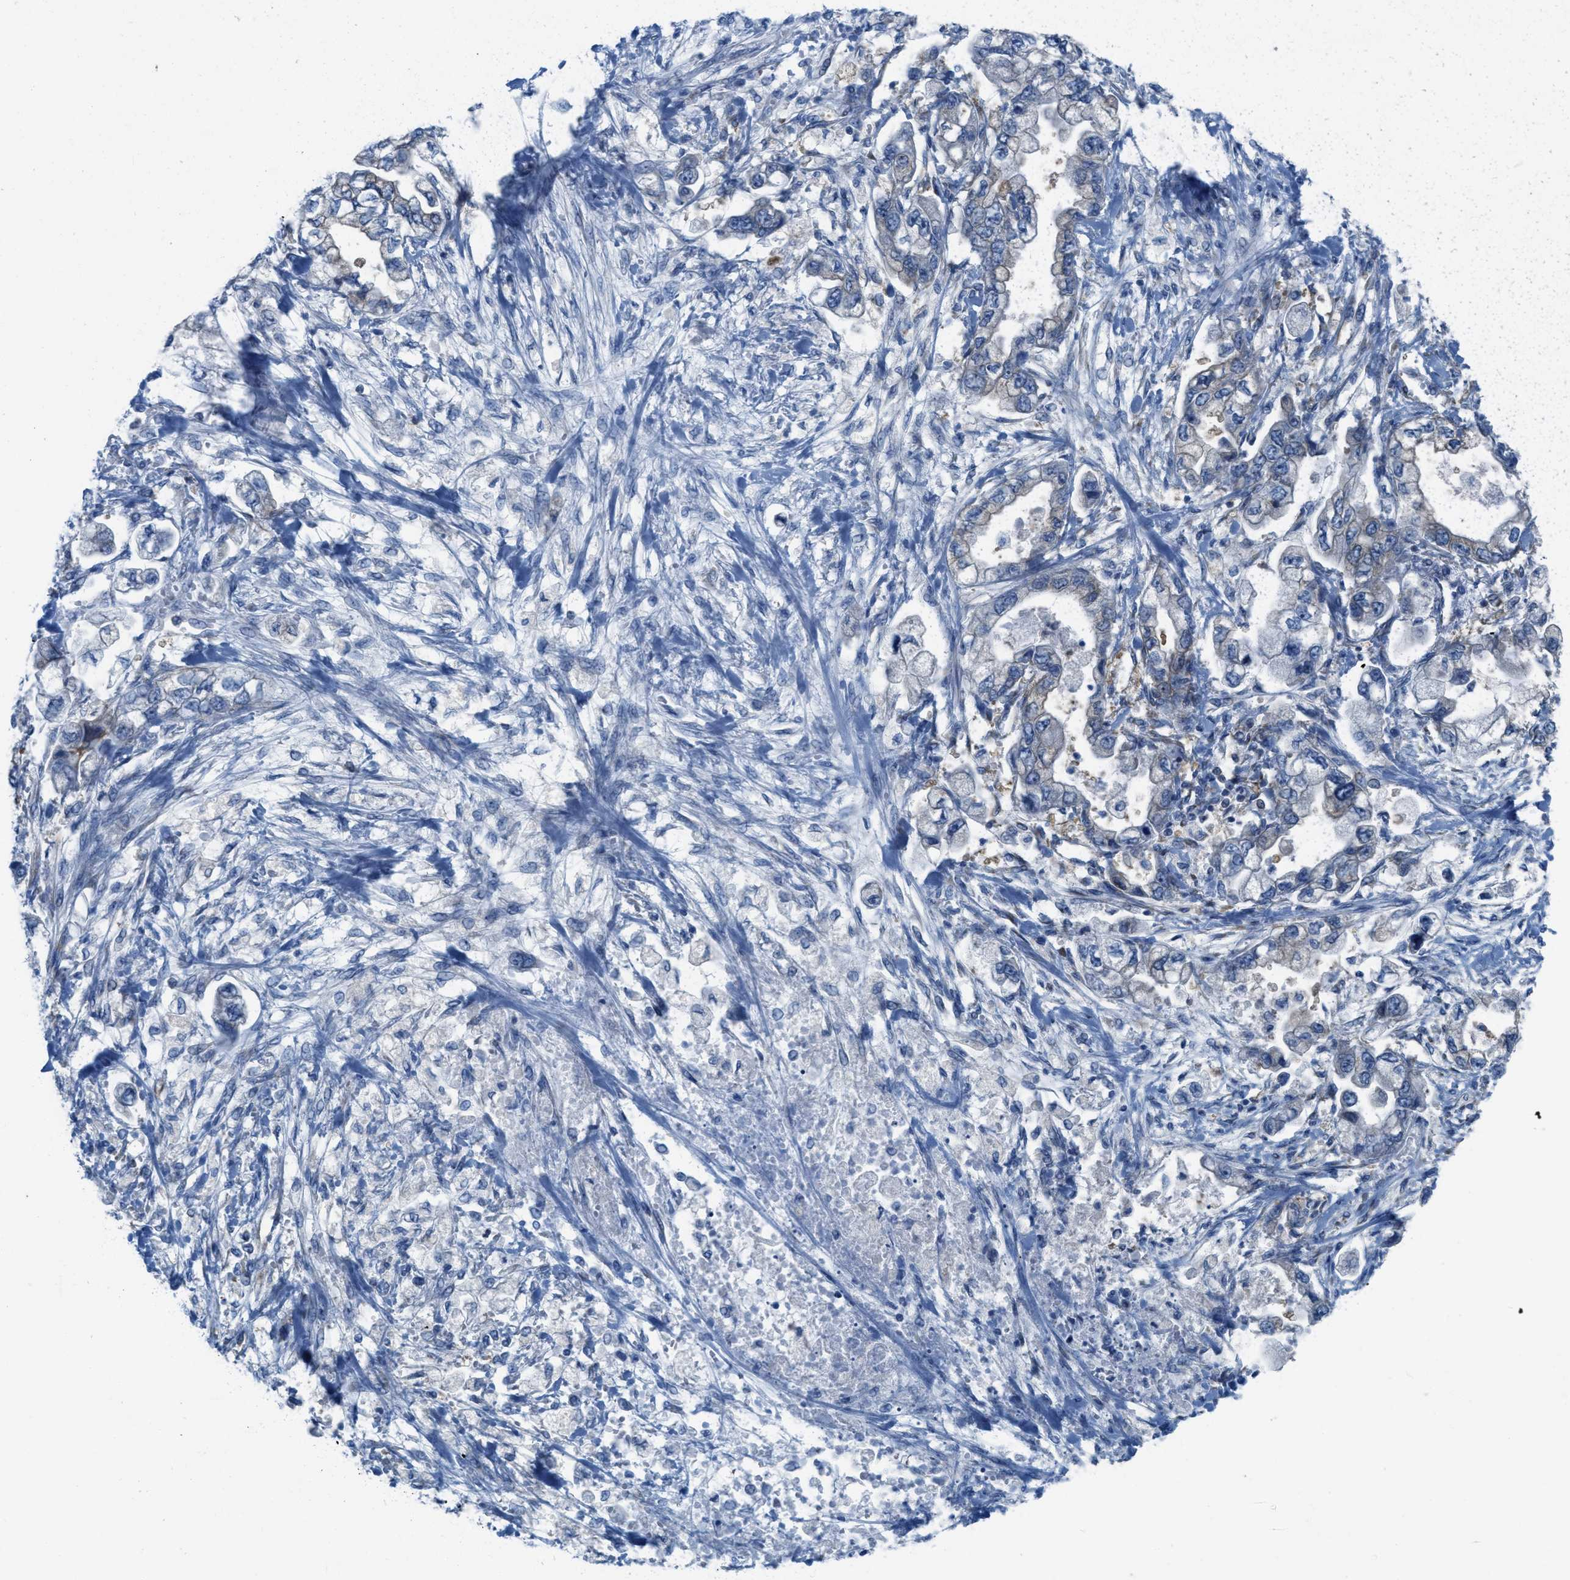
{"staining": {"intensity": "weak", "quantity": "<25%", "location": "cytoplasmic/membranous"}, "tissue": "stomach cancer", "cell_type": "Tumor cells", "image_type": "cancer", "snomed": [{"axis": "morphology", "description": "Normal tissue, NOS"}, {"axis": "morphology", "description": "Adenocarcinoma, NOS"}, {"axis": "topography", "description": "Stomach"}], "caption": "Tumor cells show no significant expression in stomach cancer (adenocarcinoma). (Stains: DAB (3,3'-diaminobenzidine) immunohistochemistry (IHC) with hematoxylin counter stain, Microscopy: brightfield microscopy at high magnification).", "gene": "ASGR1", "patient": {"sex": "male", "age": 62}}